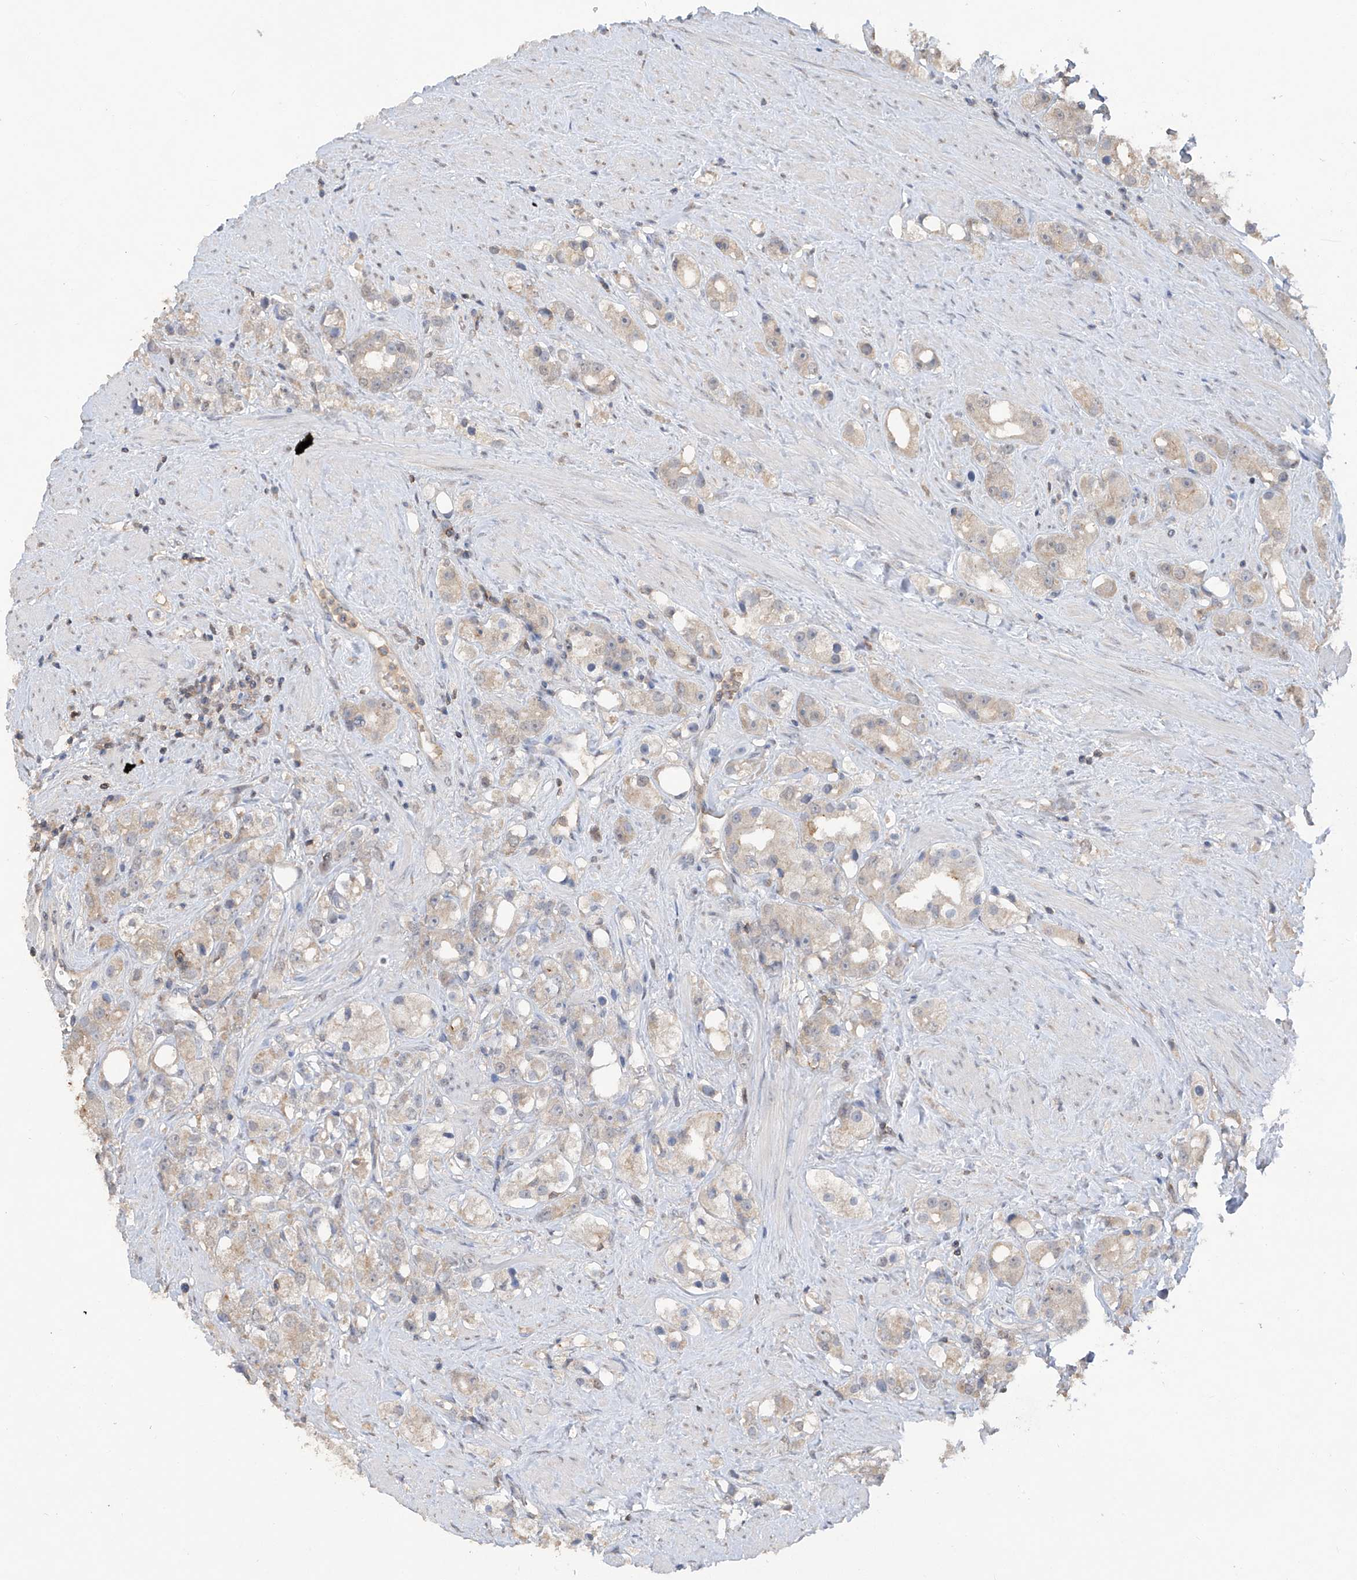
{"staining": {"intensity": "weak", "quantity": "<25%", "location": "cytoplasmic/membranous"}, "tissue": "prostate cancer", "cell_type": "Tumor cells", "image_type": "cancer", "snomed": [{"axis": "morphology", "description": "Adenocarcinoma, NOS"}, {"axis": "topography", "description": "Prostate"}], "caption": "Human prostate cancer stained for a protein using immunohistochemistry (IHC) displays no staining in tumor cells.", "gene": "HAS3", "patient": {"sex": "male", "age": 79}}